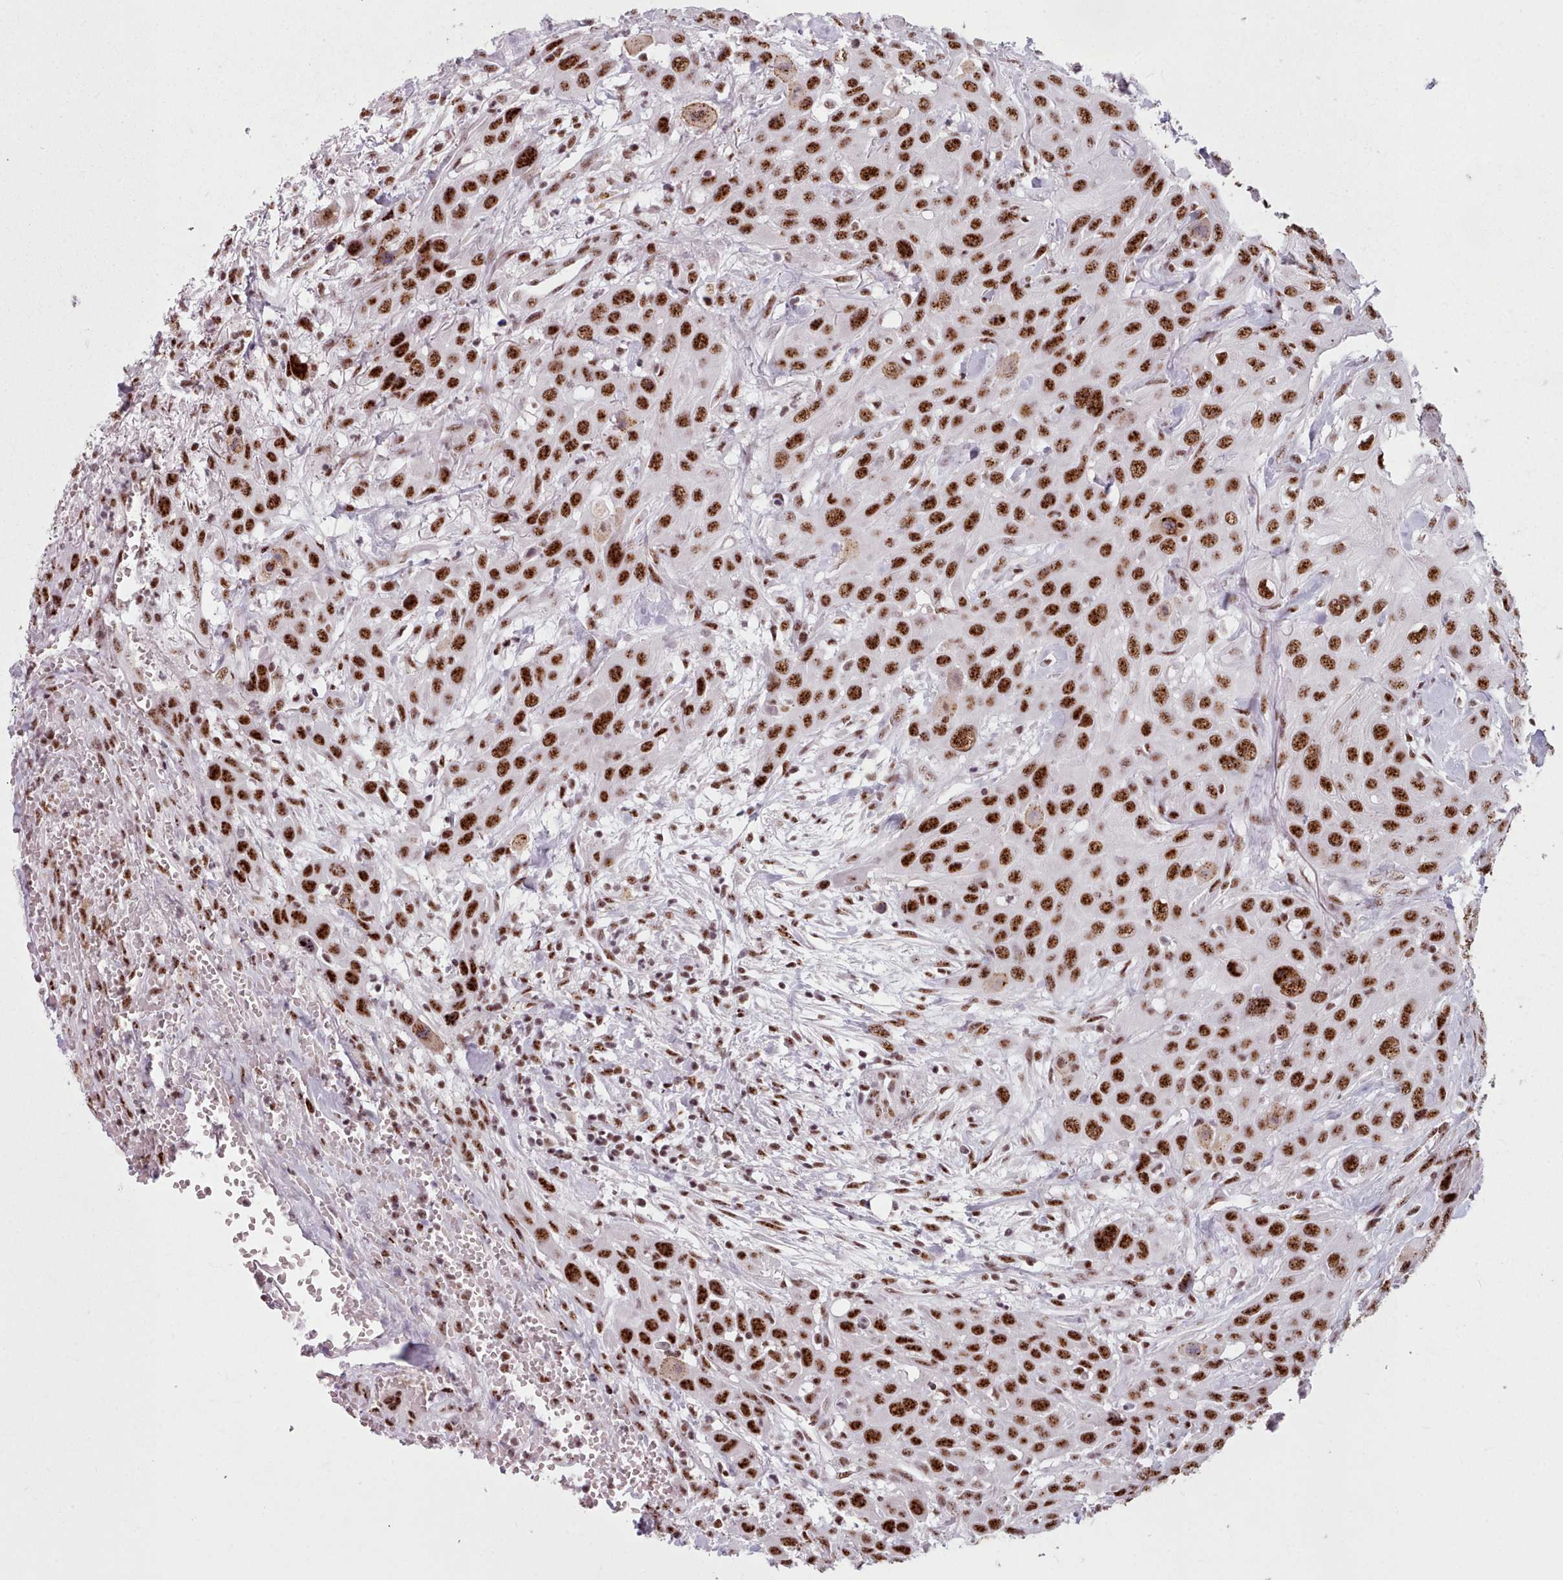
{"staining": {"intensity": "strong", "quantity": ">75%", "location": "nuclear"}, "tissue": "head and neck cancer", "cell_type": "Tumor cells", "image_type": "cancer", "snomed": [{"axis": "morphology", "description": "Squamous cell carcinoma, NOS"}, {"axis": "topography", "description": "Head-Neck"}], "caption": "Head and neck squamous cell carcinoma tissue reveals strong nuclear expression in about >75% of tumor cells, visualized by immunohistochemistry.", "gene": "SRRM1", "patient": {"sex": "male", "age": 81}}